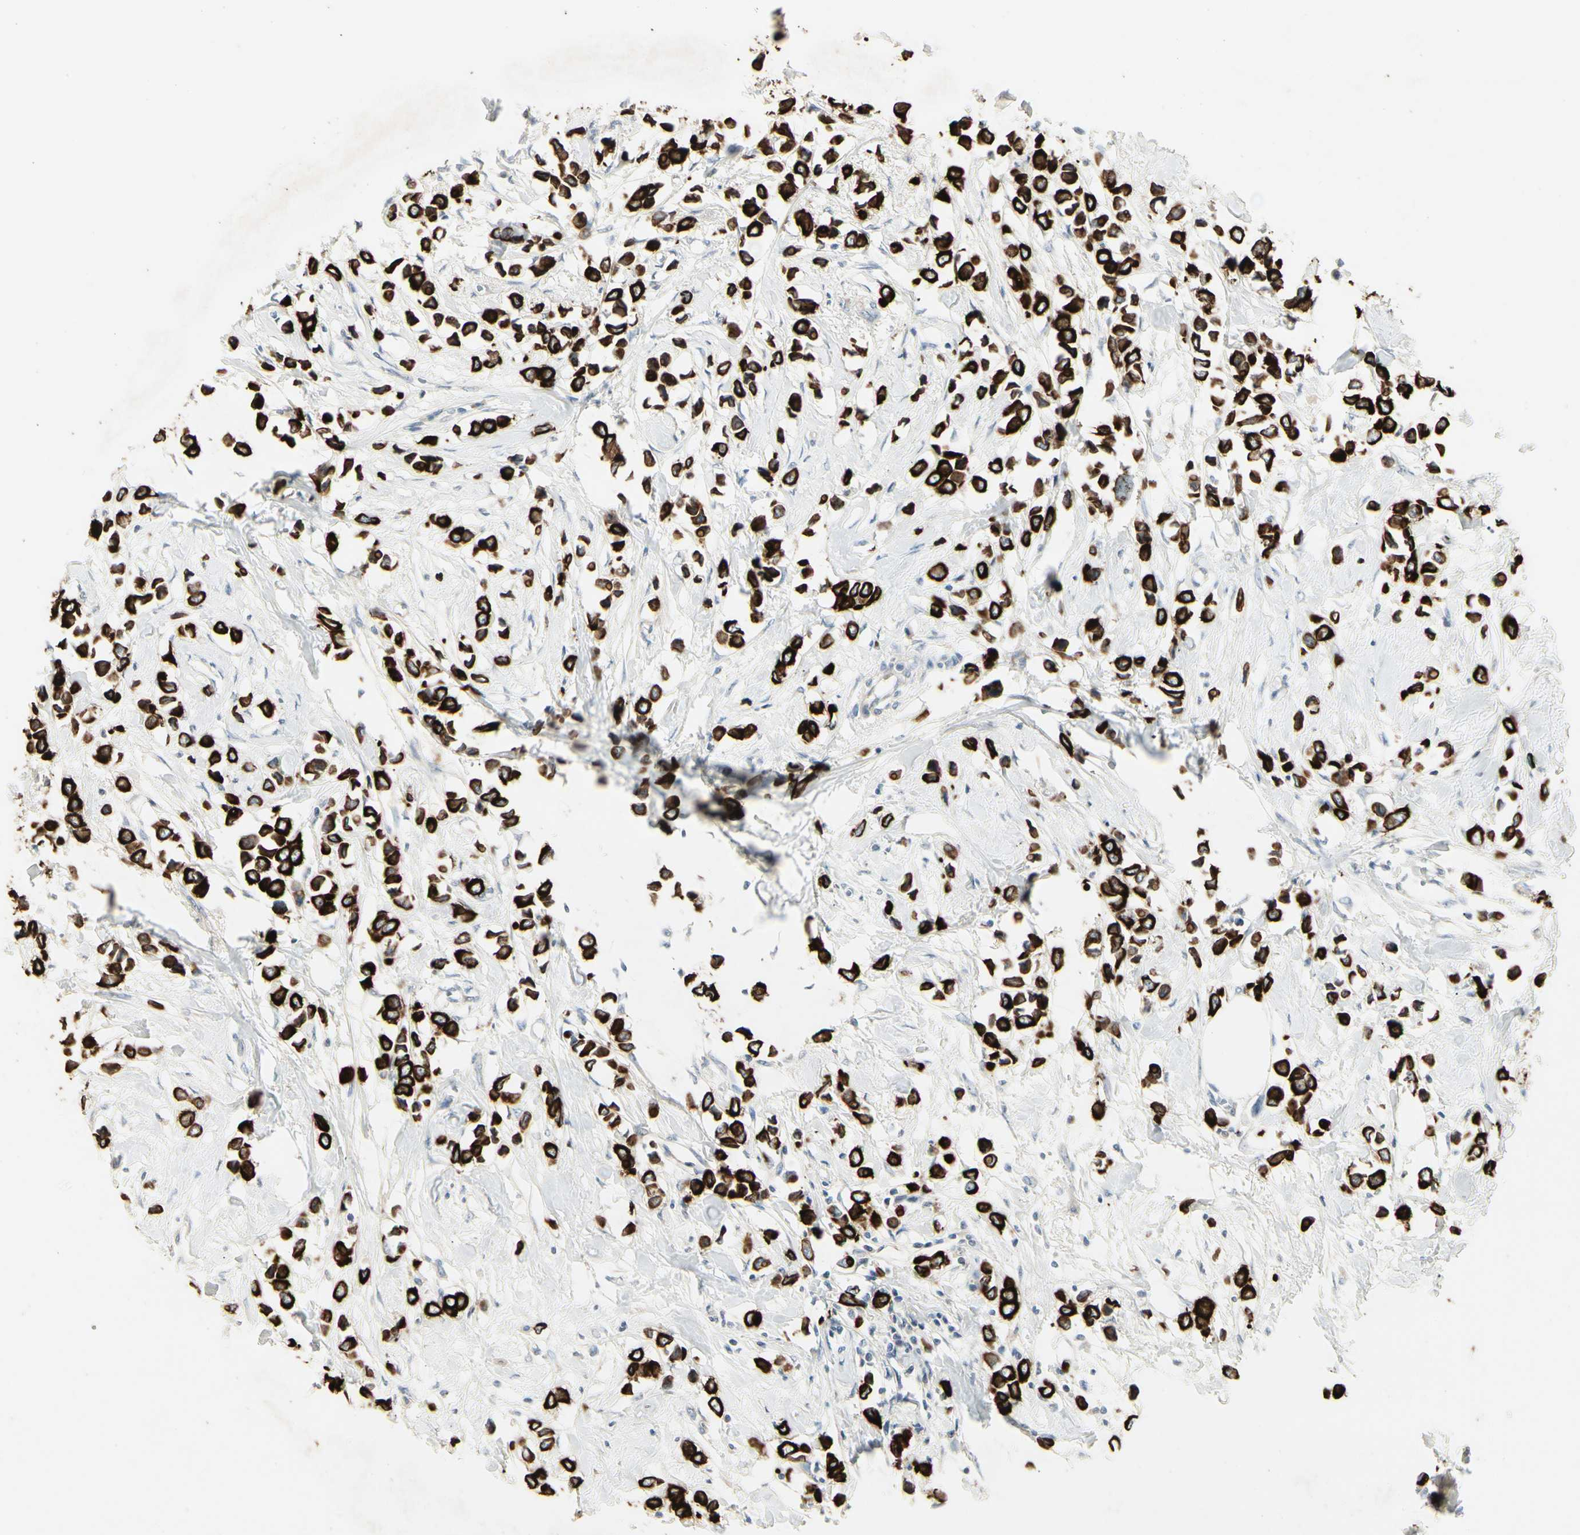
{"staining": {"intensity": "strong", "quantity": ">75%", "location": "cytoplasmic/membranous"}, "tissue": "breast cancer", "cell_type": "Tumor cells", "image_type": "cancer", "snomed": [{"axis": "morphology", "description": "Lobular carcinoma"}, {"axis": "topography", "description": "Breast"}], "caption": "This is an image of immunohistochemistry (IHC) staining of breast cancer, which shows strong expression in the cytoplasmic/membranous of tumor cells.", "gene": "SKIL", "patient": {"sex": "female", "age": 51}}